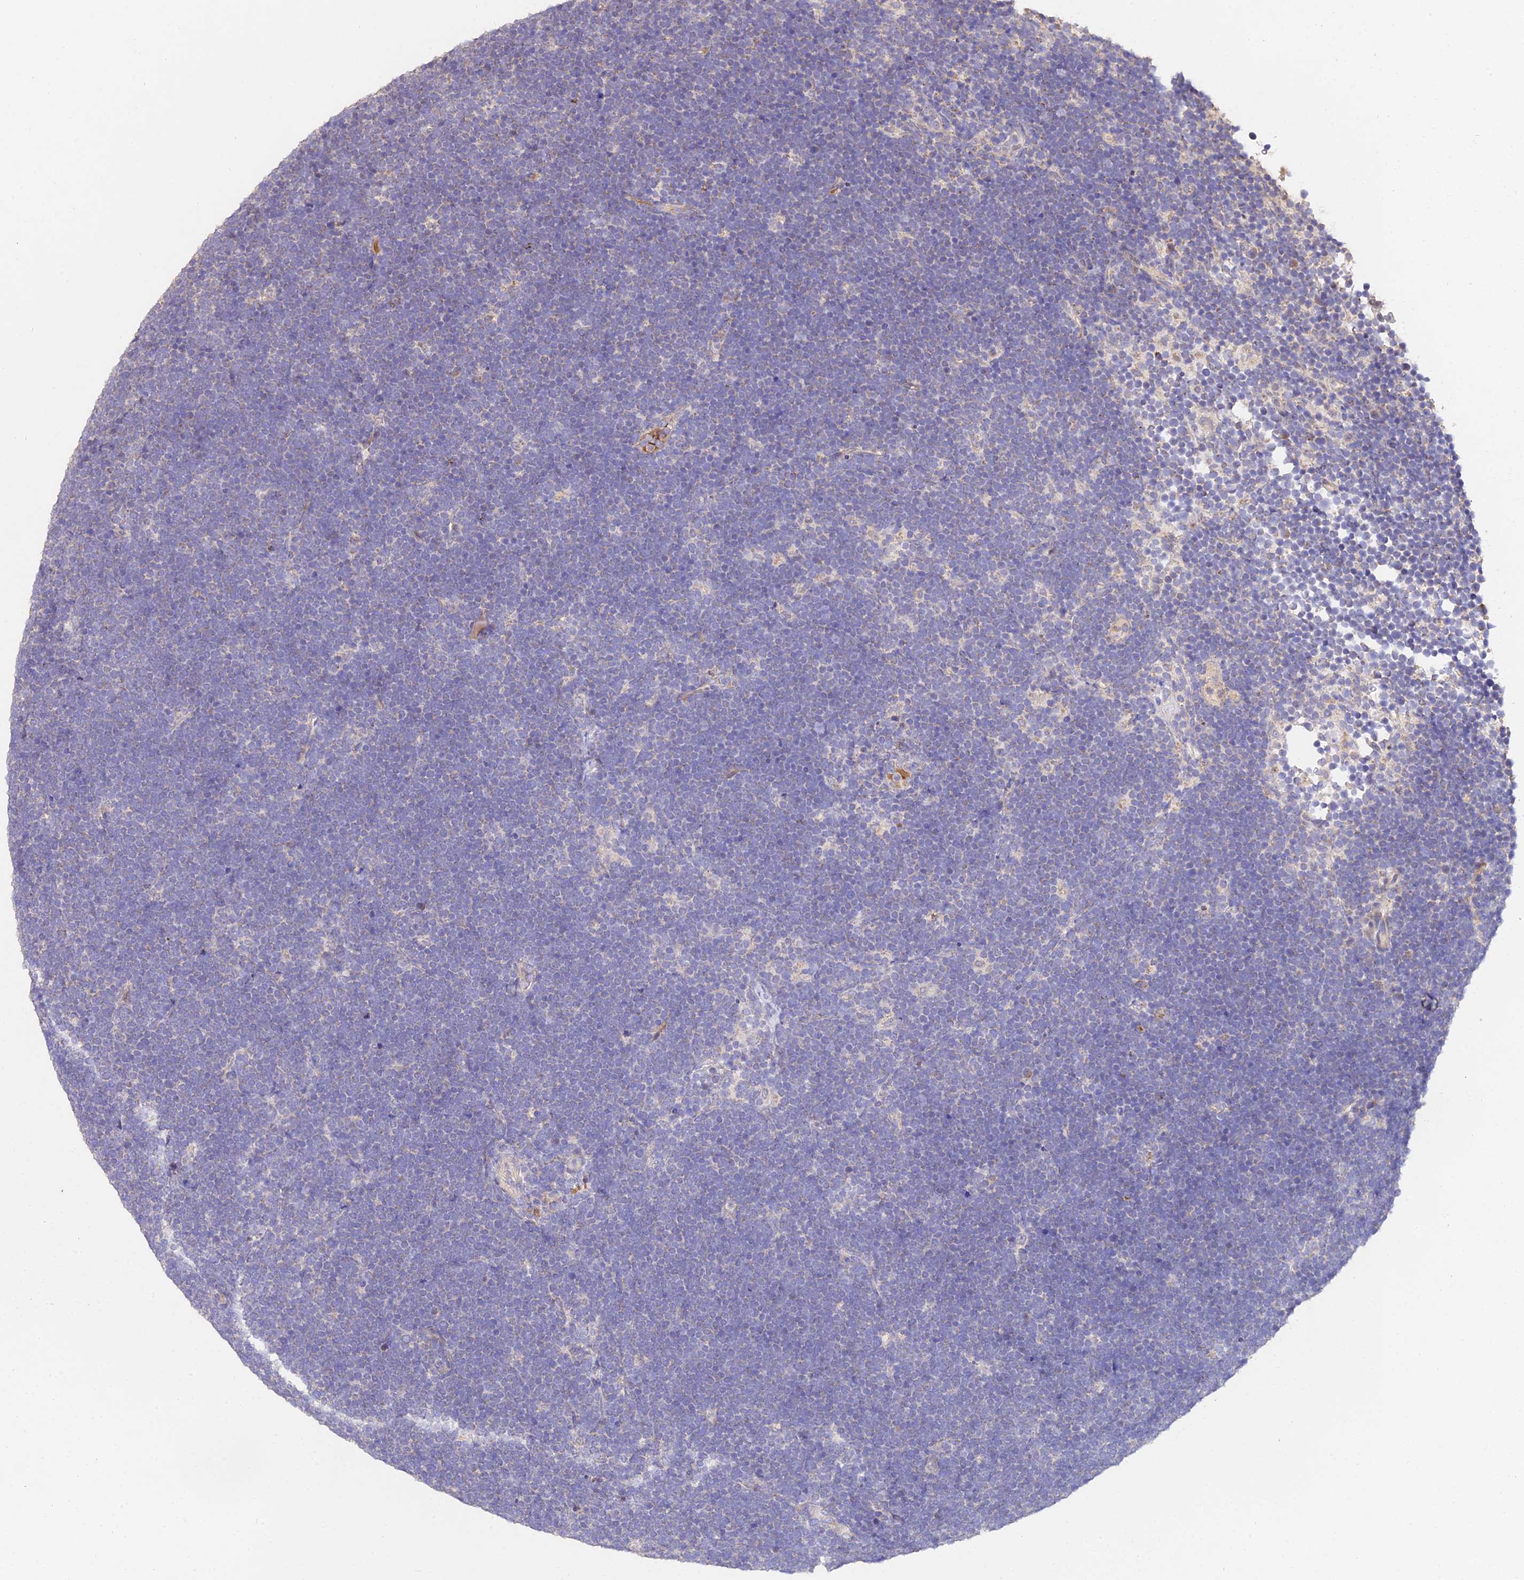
{"staining": {"intensity": "negative", "quantity": "none", "location": "none"}, "tissue": "lymphoma", "cell_type": "Tumor cells", "image_type": "cancer", "snomed": [{"axis": "morphology", "description": "Malignant lymphoma, non-Hodgkin's type, High grade"}, {"axis": "topography", "description": "Lymph node"}], "caption": "High power microscopy photomicrograph of an immunohistochemistry (IHC) photomicrograph of high-grade malignant lymphoma, non-Hodgkin's type, revealing no significant positivity in tumor cells.", "gene": "WDR5B", "patient": {"sex": "male", "age": 13}}